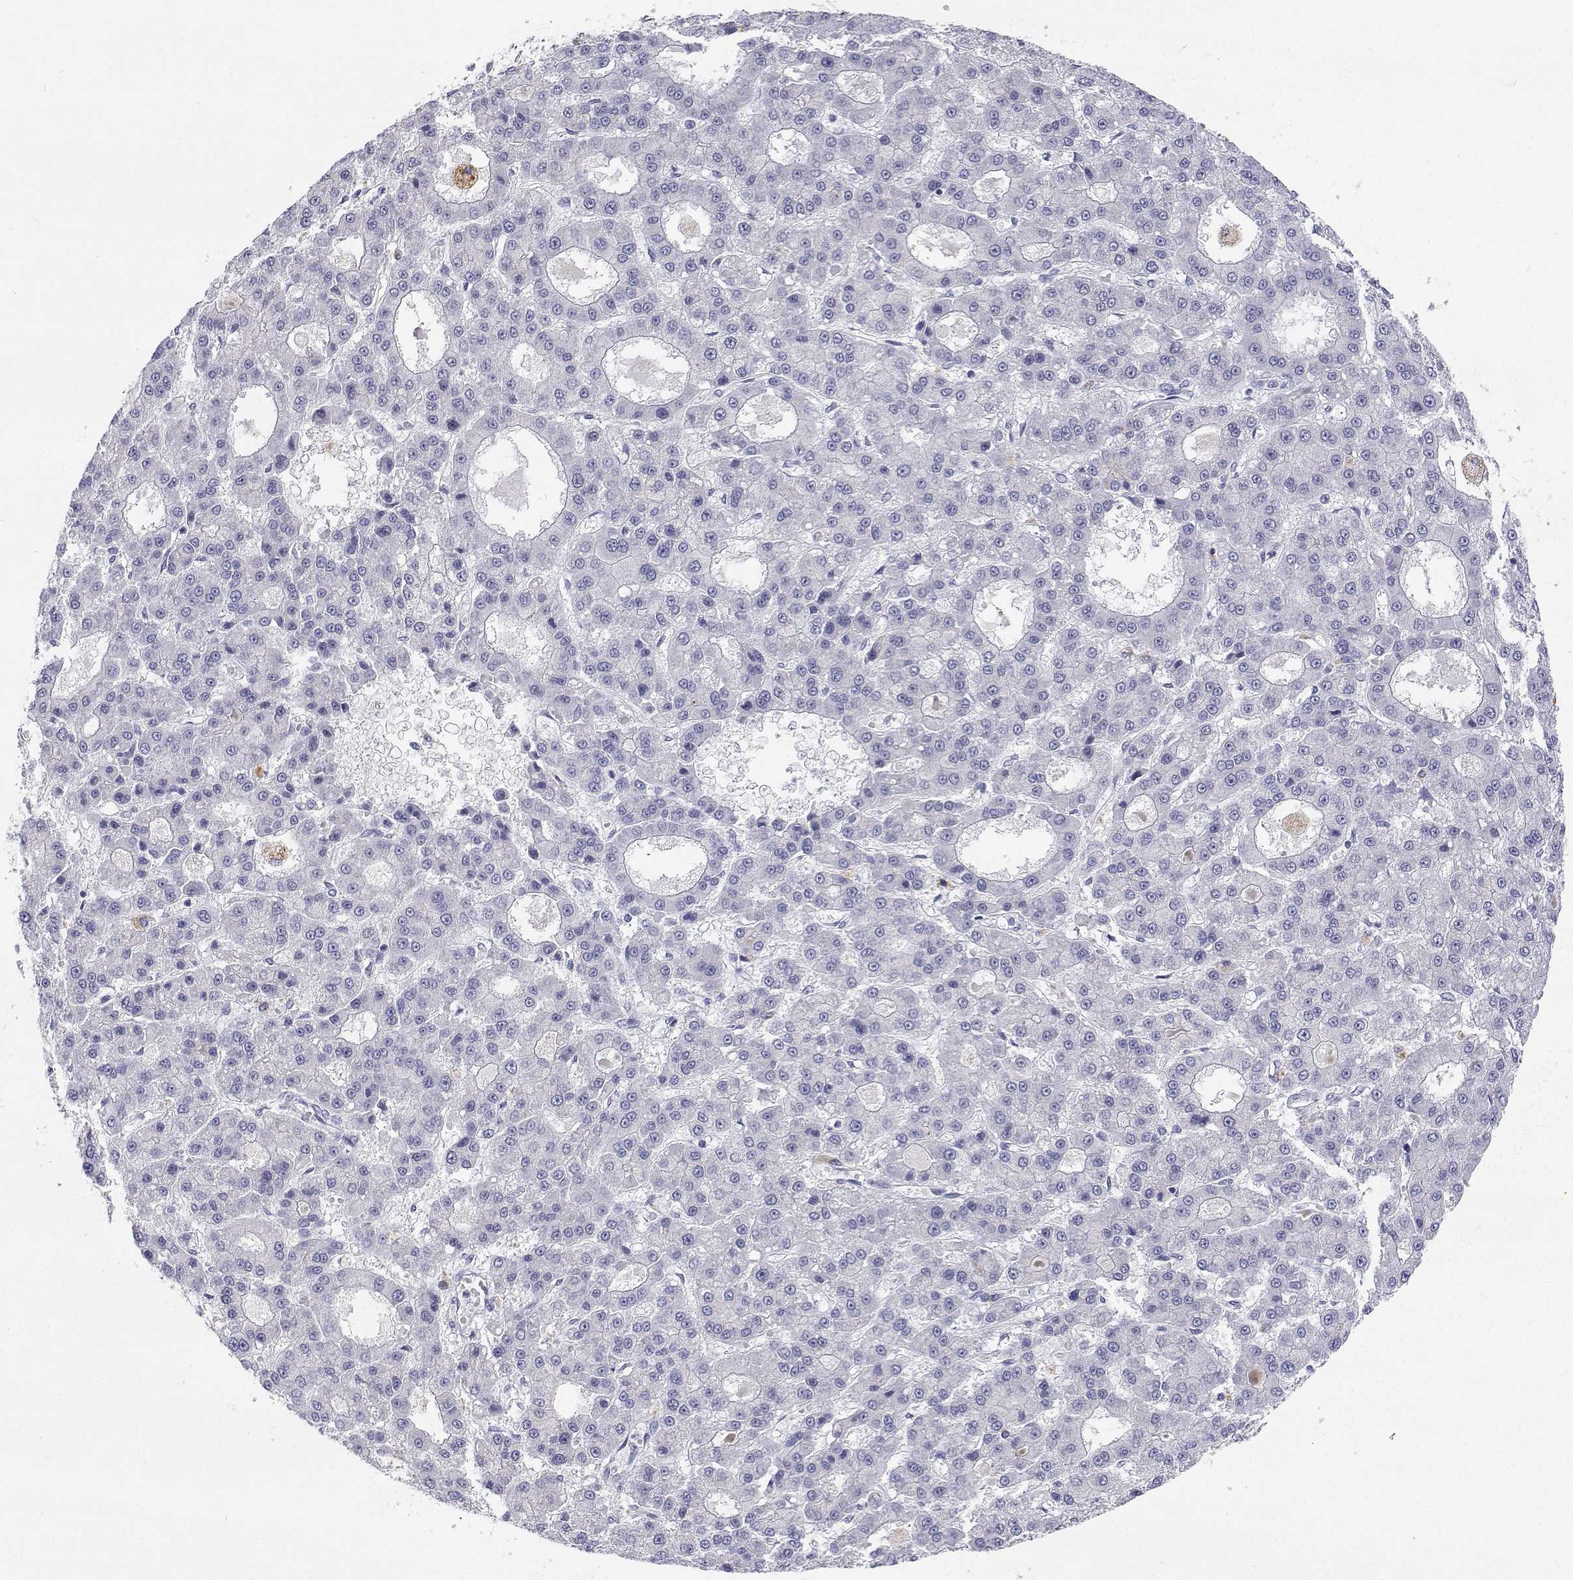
{"staining": {"intensity": "negative", "quantity": "none", "location": "none"}, "tissue": "liver cancer", "cell_type": "Tumor cells", "image_type": "cancer", "snomed": [{"axis": "morphology", "description": "Carcinoma, Hepatocellular, NOS"}, {"axis": "topography", "description": "Liver"}], "caption": "The IHC histopathology image has no significant staining in tumor cells of liver cancer tissue.", "gene": "NCR2", "patient": {"sex": "male", "age": 70}}